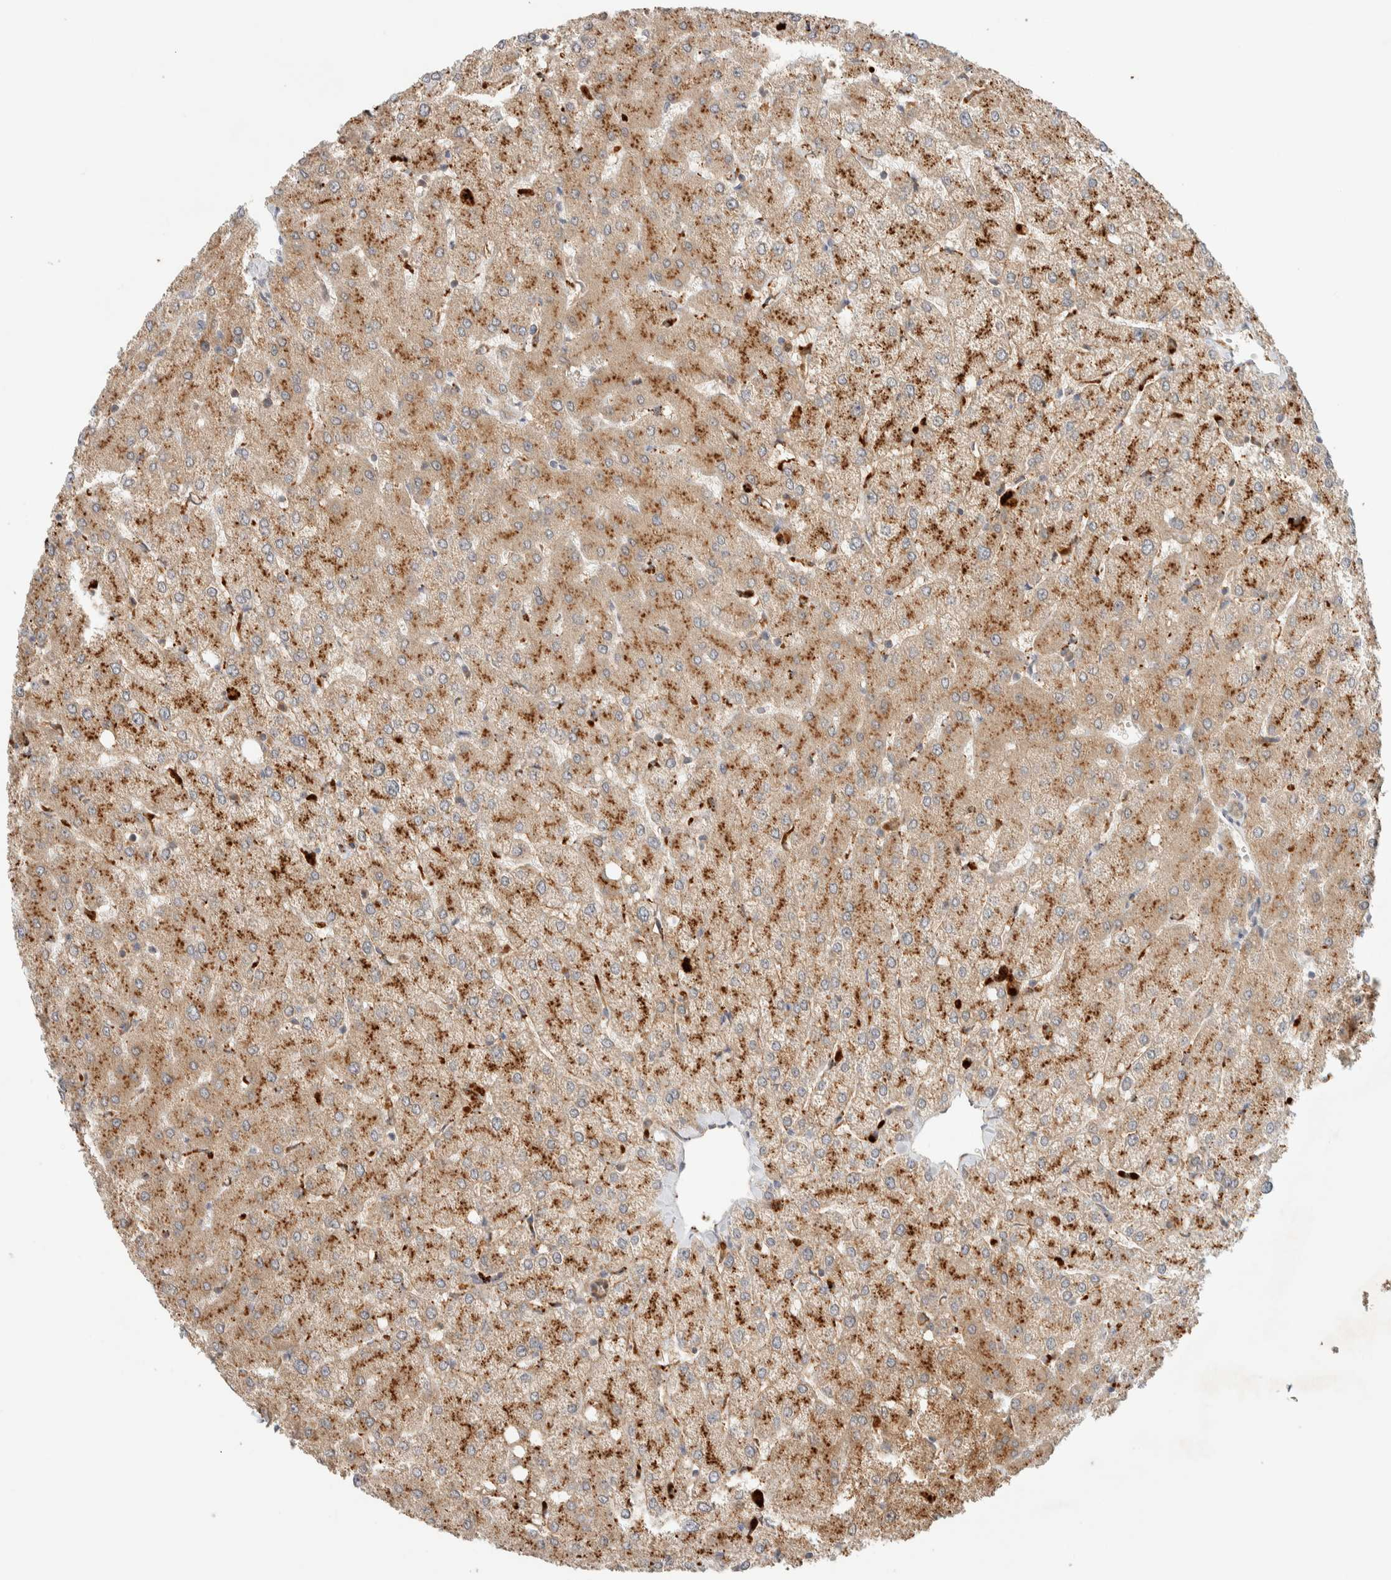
{"staining": {"intensity": "weak", "quantity": "25%-75%", "location": "cytoplasmic/membranous"}, "tissue": "liver", "cell_type": "Cholangiocytes", "image_type": "normal", "snomed": [{"axis": "morphology", "description": "Normal tissue, NOS"}, {"axis": "topography", "description": "Liver"}], "caption": "Immunohistochemistry (IHC) micrograph of unremarkable human liver stained for a protein (brown), which reveals low levels of weak cytoplasmic/membranous positivity in about 25%-75% of cholangiocytes.", "gene": "GCLM", "patient": {"sex": "female", "age": 54}}